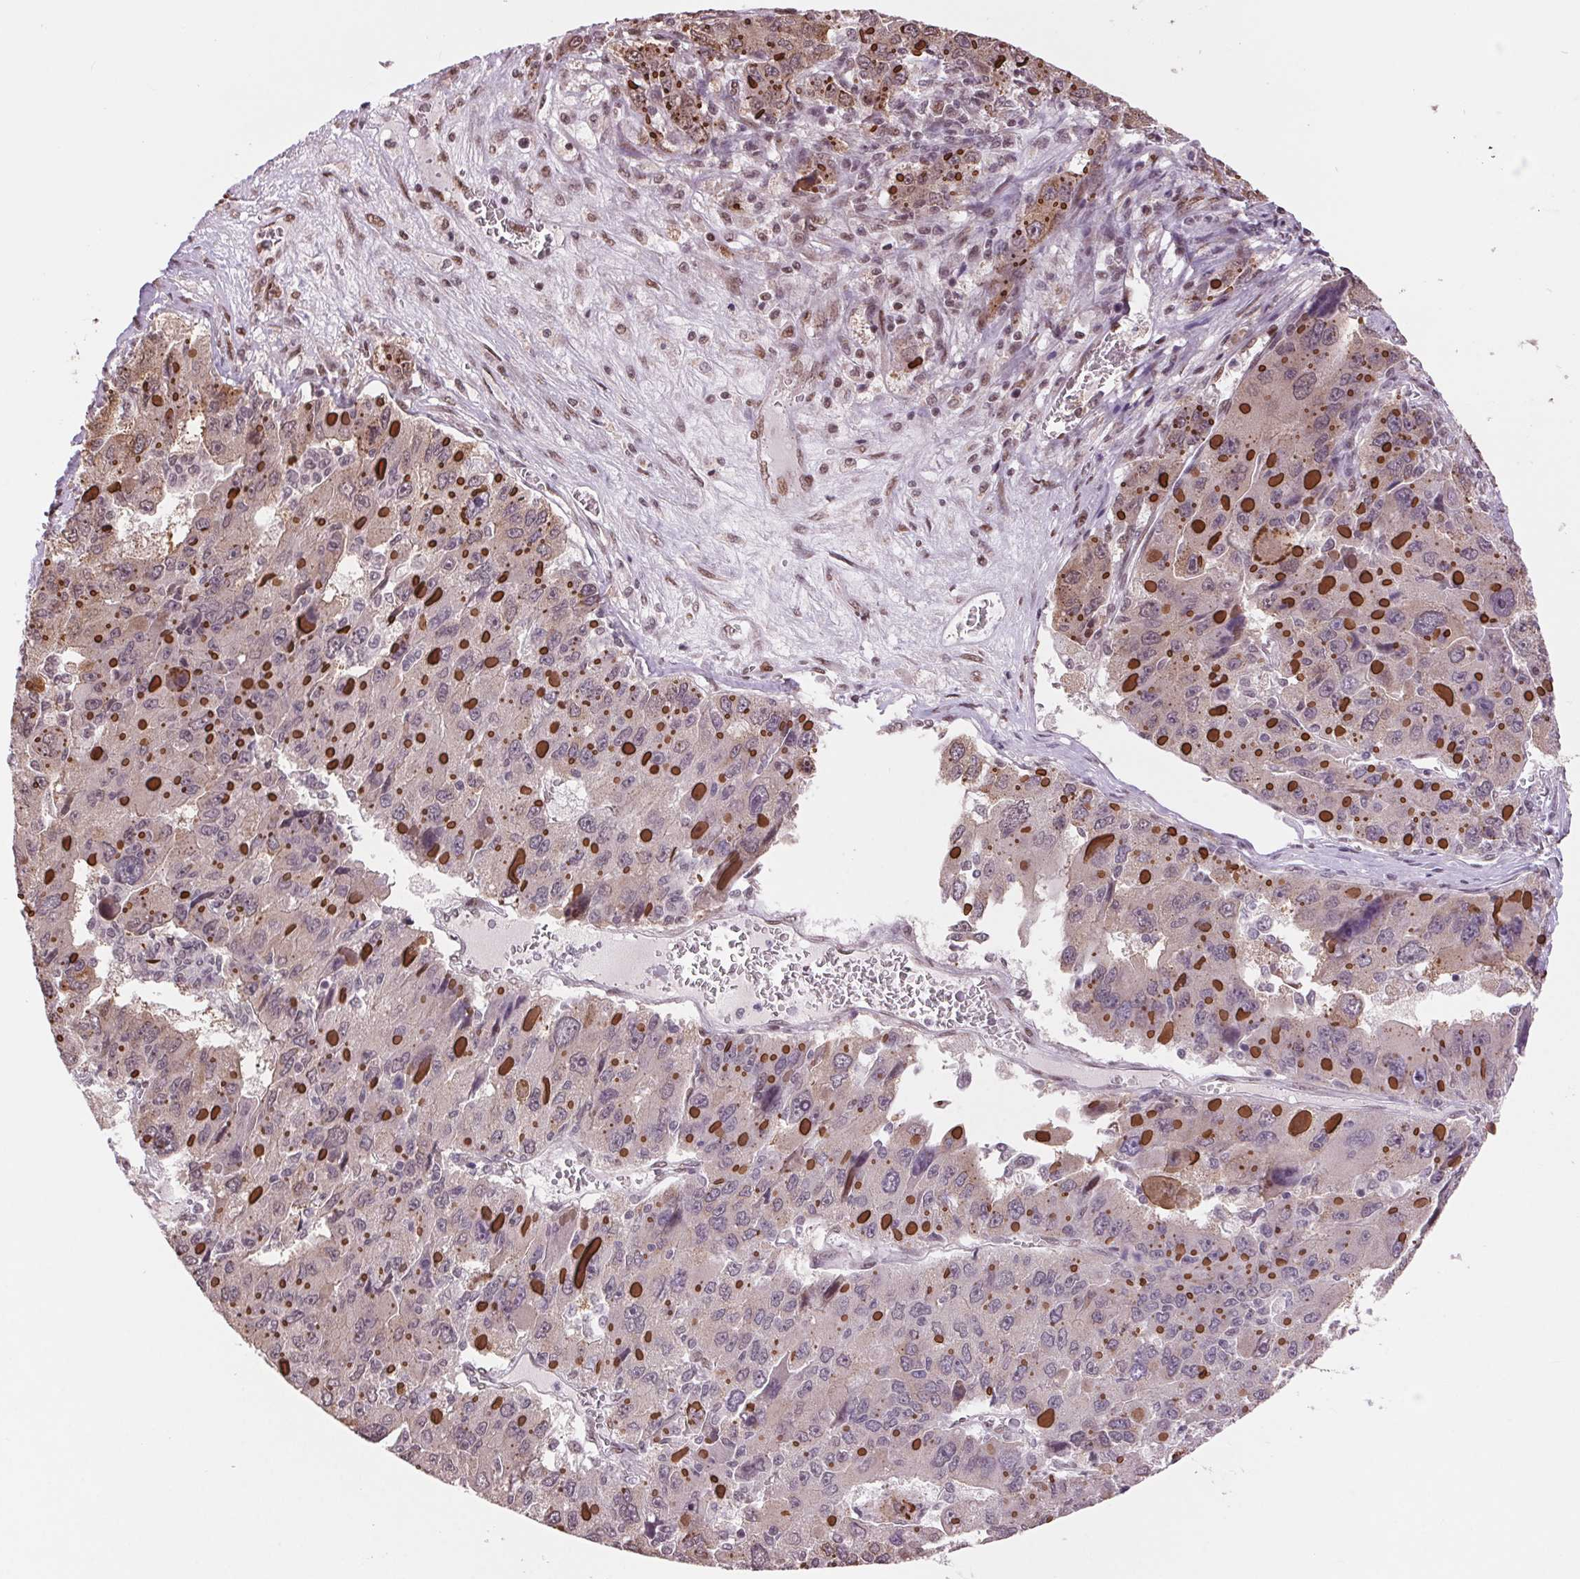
{"staining": {"intensity": "negative", "quantity": "none", "location": "none"}, "tissue": "liver cancer", "cell_type": "Tumor cells", "image_type": "cancer", "snomed": [{"axis": "morphology", "description": "Carcinoma, Hepatocellular, NOS"}, {"axis": "topography", "description": "Liver"}], "caption": "DAB immunohistochemical staining of liver cancer (hepatocellular carcinoma) displays no significant staining in tumor cells. The staining was performed using DAB (3,3'-diaminobenzidine) to visualize the protein expression in brown, while the nuclei were stained in blue with hematoxylin (Magnification: 20x).", "gene": "RAD23A", "patient": {"sex": "female", "age": 41}}